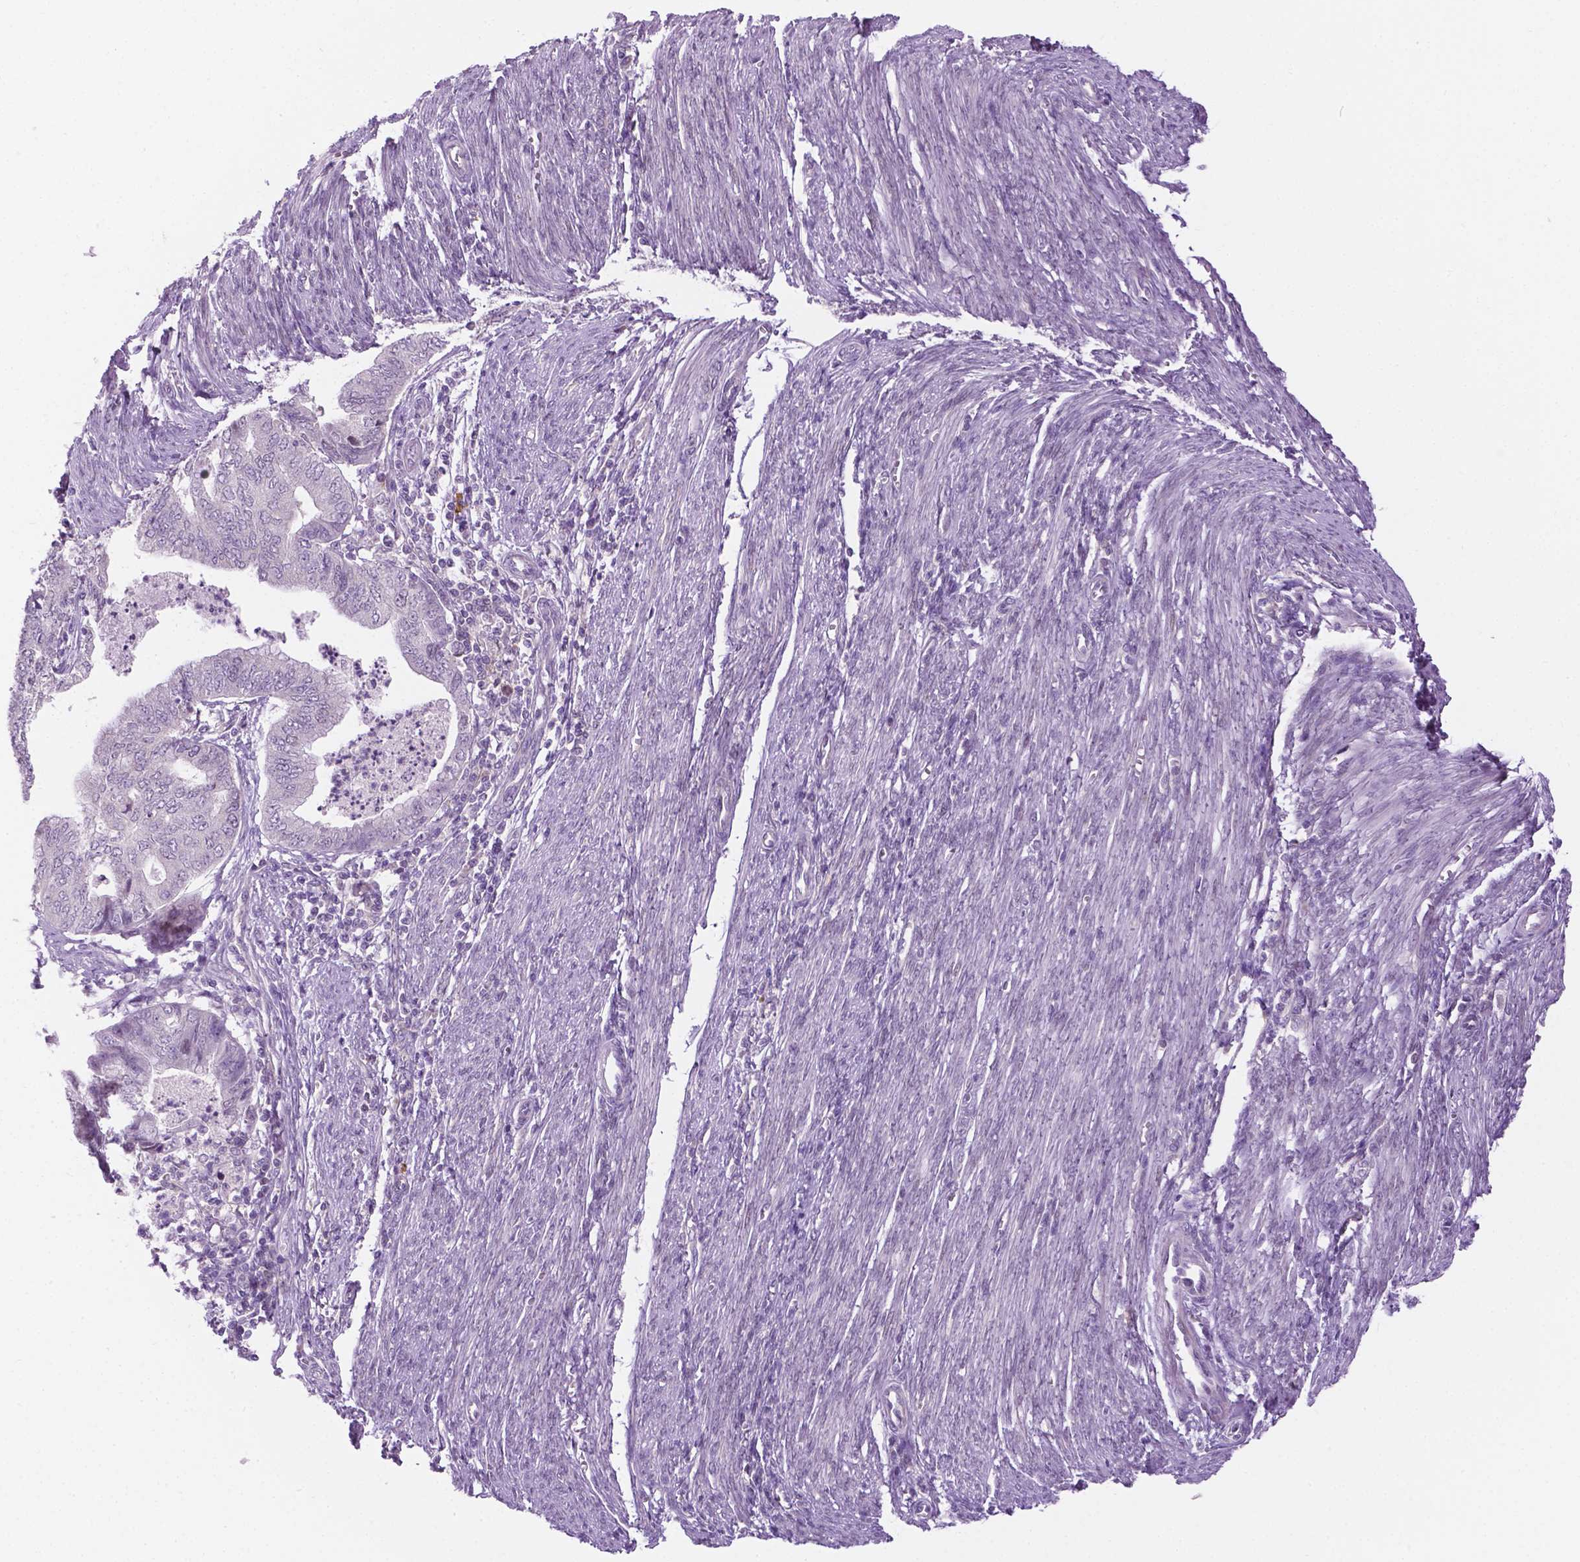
{"staining": {"intensity": "negative", "quantity": "none", "location": "none"}, "tissue": "endometrial cancer", "cell_type": "Tumor cells", "image_type": "cancer", "snomed": [{"axis": "morphology", "description": "Adenocarcinoma, NOS"}, {"axis": "topography", "description": "Endometrium"}], "caption": "Immunohistochemistry image of endometrial cancer stained for a protein (brown), which shows no expression in tumor cells.", "gene": "DENND4A", "patient": {"sex": "female", "age": 79}}